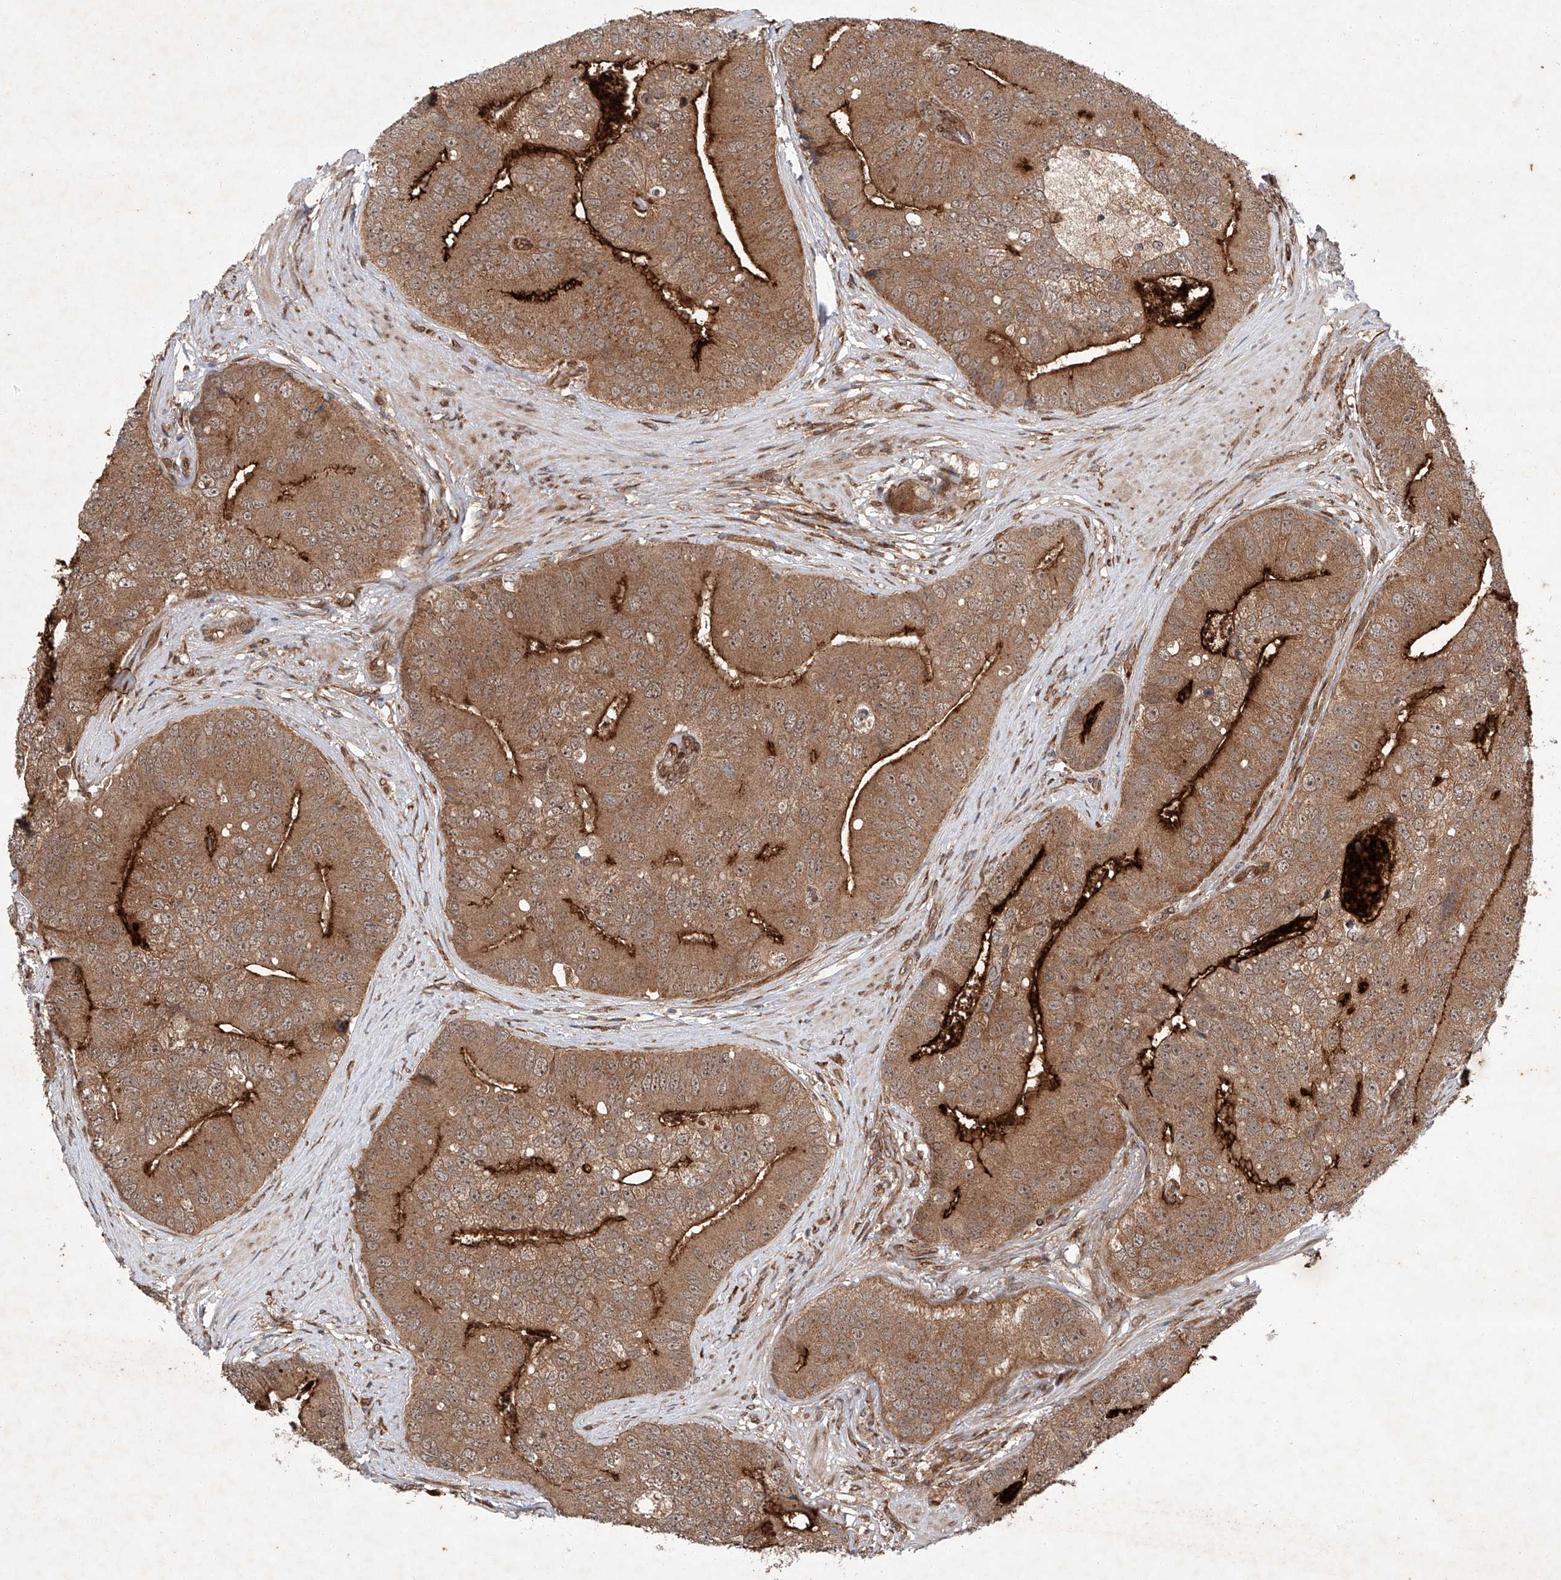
{"staining": {"intensity": "moderate", "quantity": ">75%", "location": "cytoplasmic/membranous"}, "tissue": "prostate cancer", "cell_type": "Tumor cells", "image_type": "cancer", "snomed": [{"axis": "morphology", "description": "Adenocarcinoma, High grade"}, {"axis": "topography", "description": "Prostate"}], "caption": "Human adenocarcinoma (high-grade) (prostate) stained with a protein marker demonstrates moderate staining in tumor cells.", "gene": "ZFP28", "patient": {"sex": "male", "age": 70}}